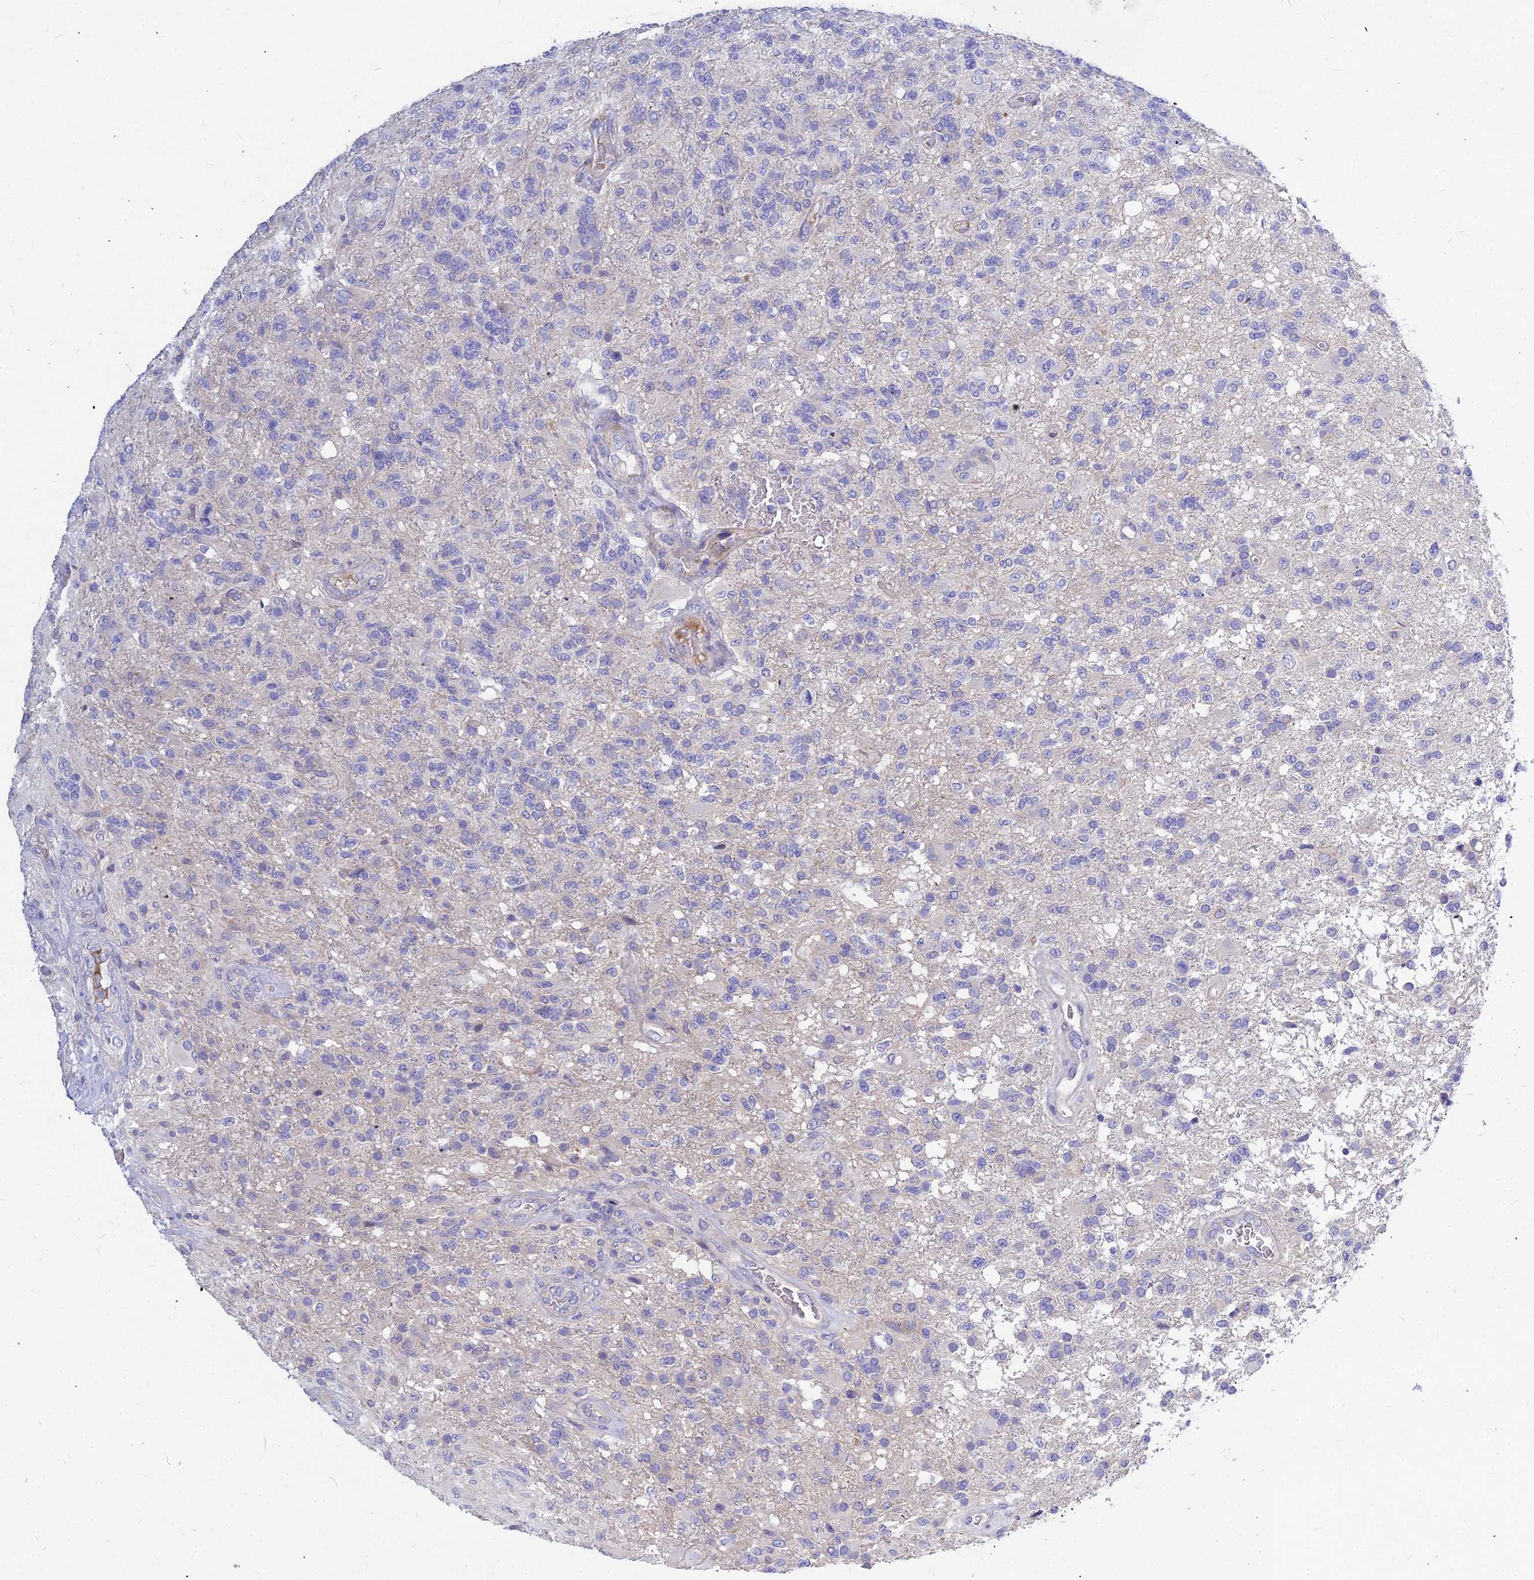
{"staining": {"intensity": "negative", "quantity": "none", "location": "none"}, "tissue": "glioma", "cell_type": "Tumor cells", "image_type": "cancer", "snomed": [{"axis": "morphology", "description": "Glioma, malignant, High grade"}, {"axis": "topography", "description": "Brain"}], "caption": "Immunohistochemical staining of glioma shows no significant positivity in tumor cells.", "gene": "DMRTA1", "patient": {"sex": "male", "age": 56}}